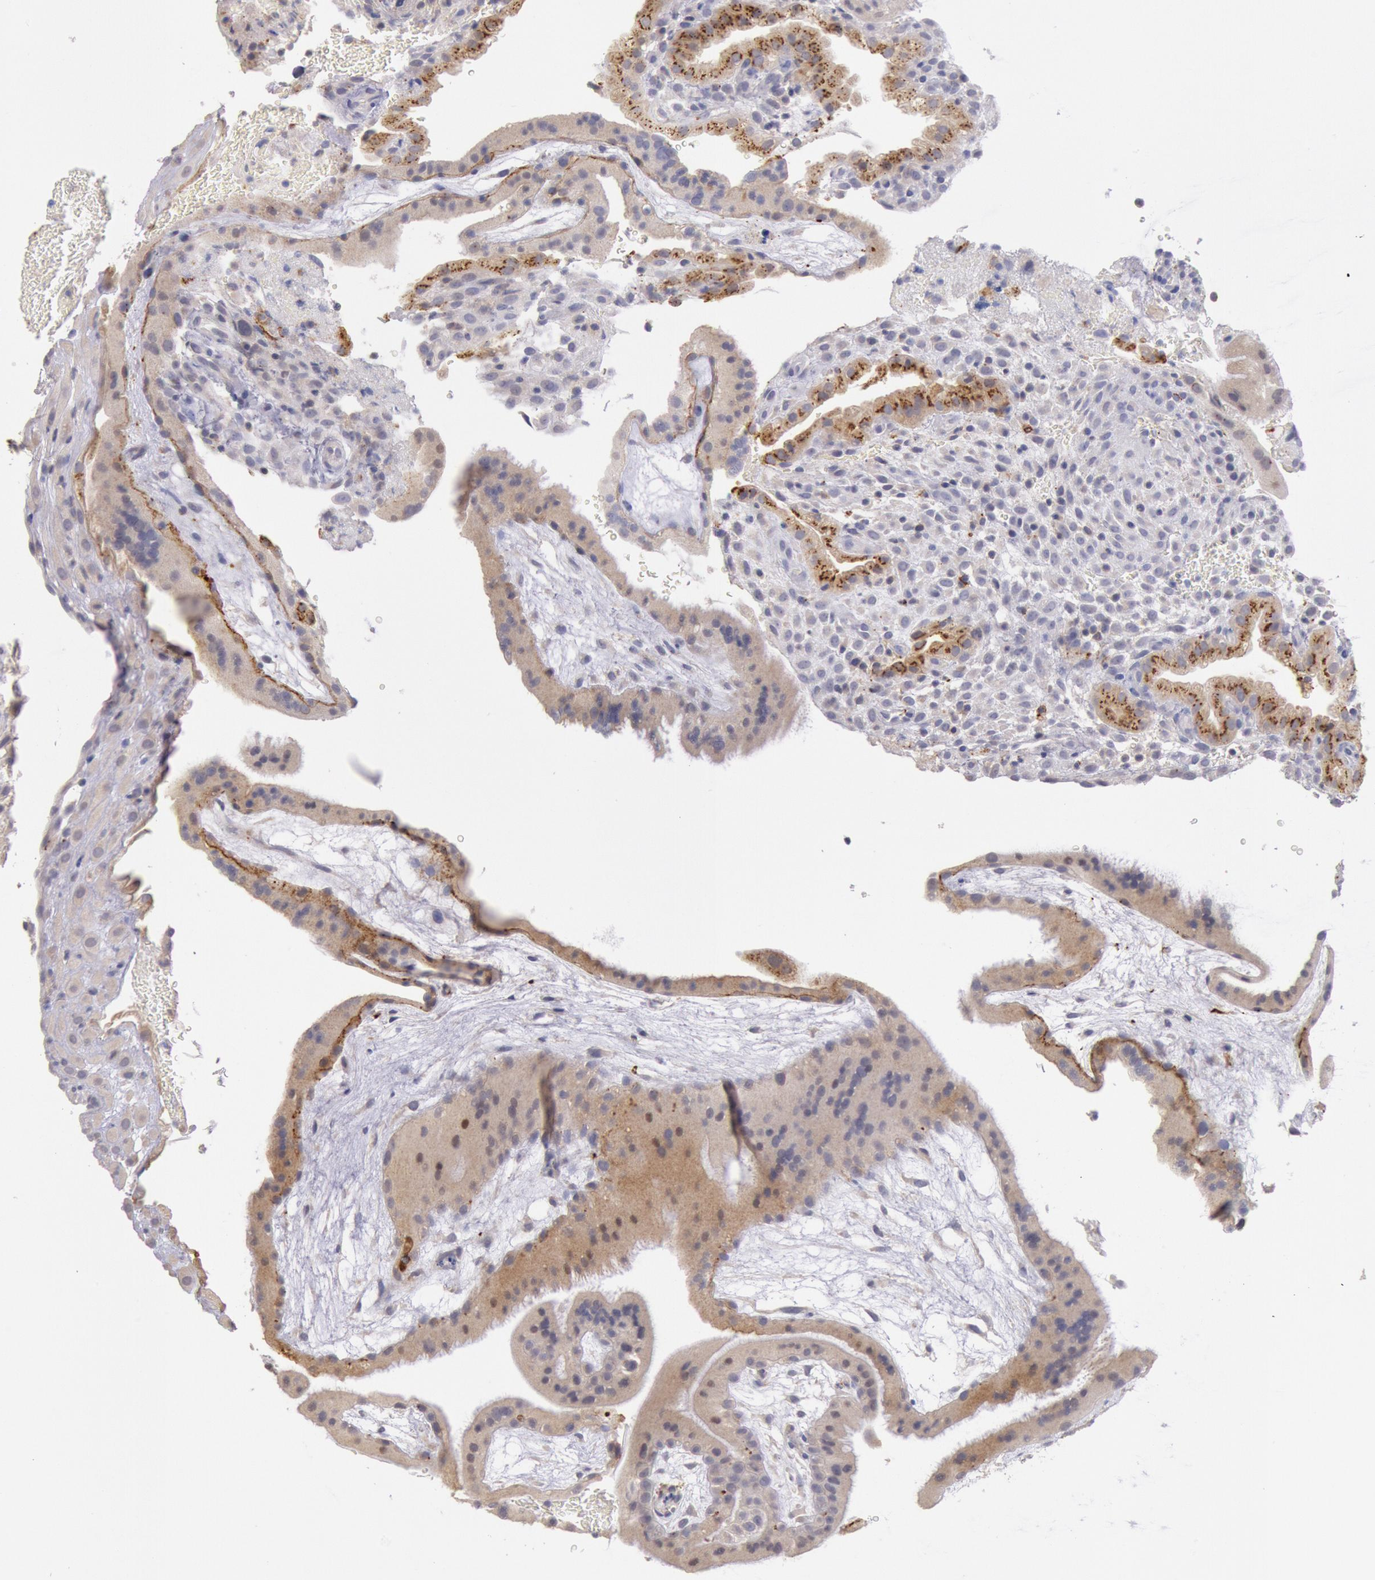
{"staining": {"intensity": "moderate", "quantity": "25%-75%", "location": "cytoplasmic/membranous"}, "tissue": "placenta", "cell_type": "Decidual cells", "image_type": "normal", "snomed": [{"axis": "morphology", "description": "Normal tissue, NOS"}, {"axis": "topography", "description": "Placenta"}], "caption": "The immunohistochemical stain highlights moderate cytoplasmic/membranous positivity in decidual cells of unremarkable placenta. (DAB = brown stain, brightfield microscopy at high magnification).", "gene": "GAL3ST1", "patient": {"sex": "female", "age": 19}}